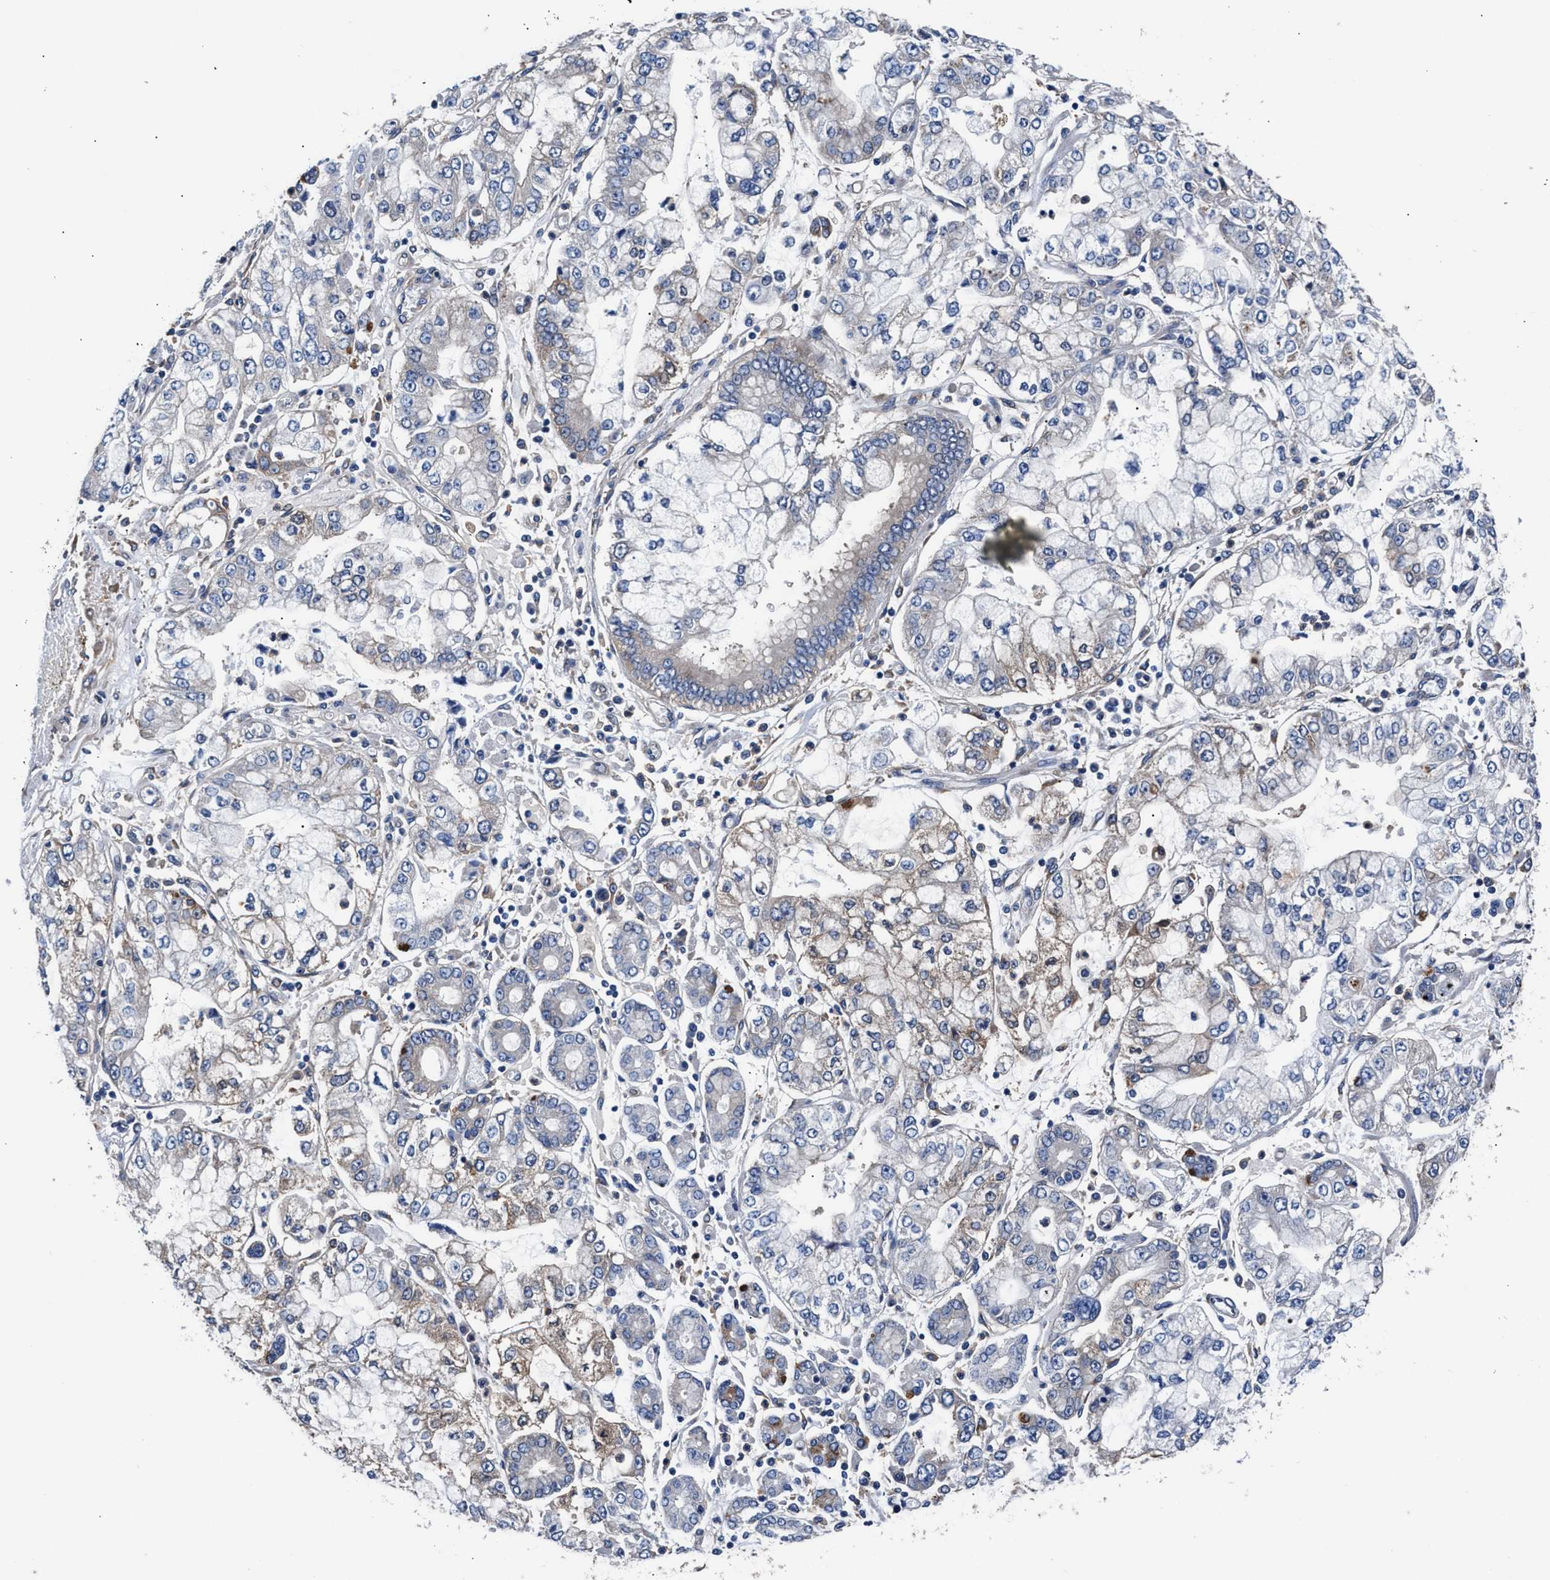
{"staining": {"intensity": "negative", "quantity": "none", "location": "none"}, "tissue": "stomach cancer", "cell_type": "Tumor cells", "image_type": "cancer", "snomed": [{"axis": "morphology", "description": "Adenocarcinoma, NOS"}, {"axis": "topography", "description": "Stomach"}], "caption": "IHC micrograph of neoplastic tissue: stomach adenocarcinoma stained with DAB (3,3'-diaminobenzidine) displays no significant protein positivity in tumor cells. Brightfield microscopy of immunohistochemistry stained with DAB (brown) and hematoxylin (blue), captured at high magnification.", "gene": "SH3GL1", "patient": {"sex": "male", "age": 76}}